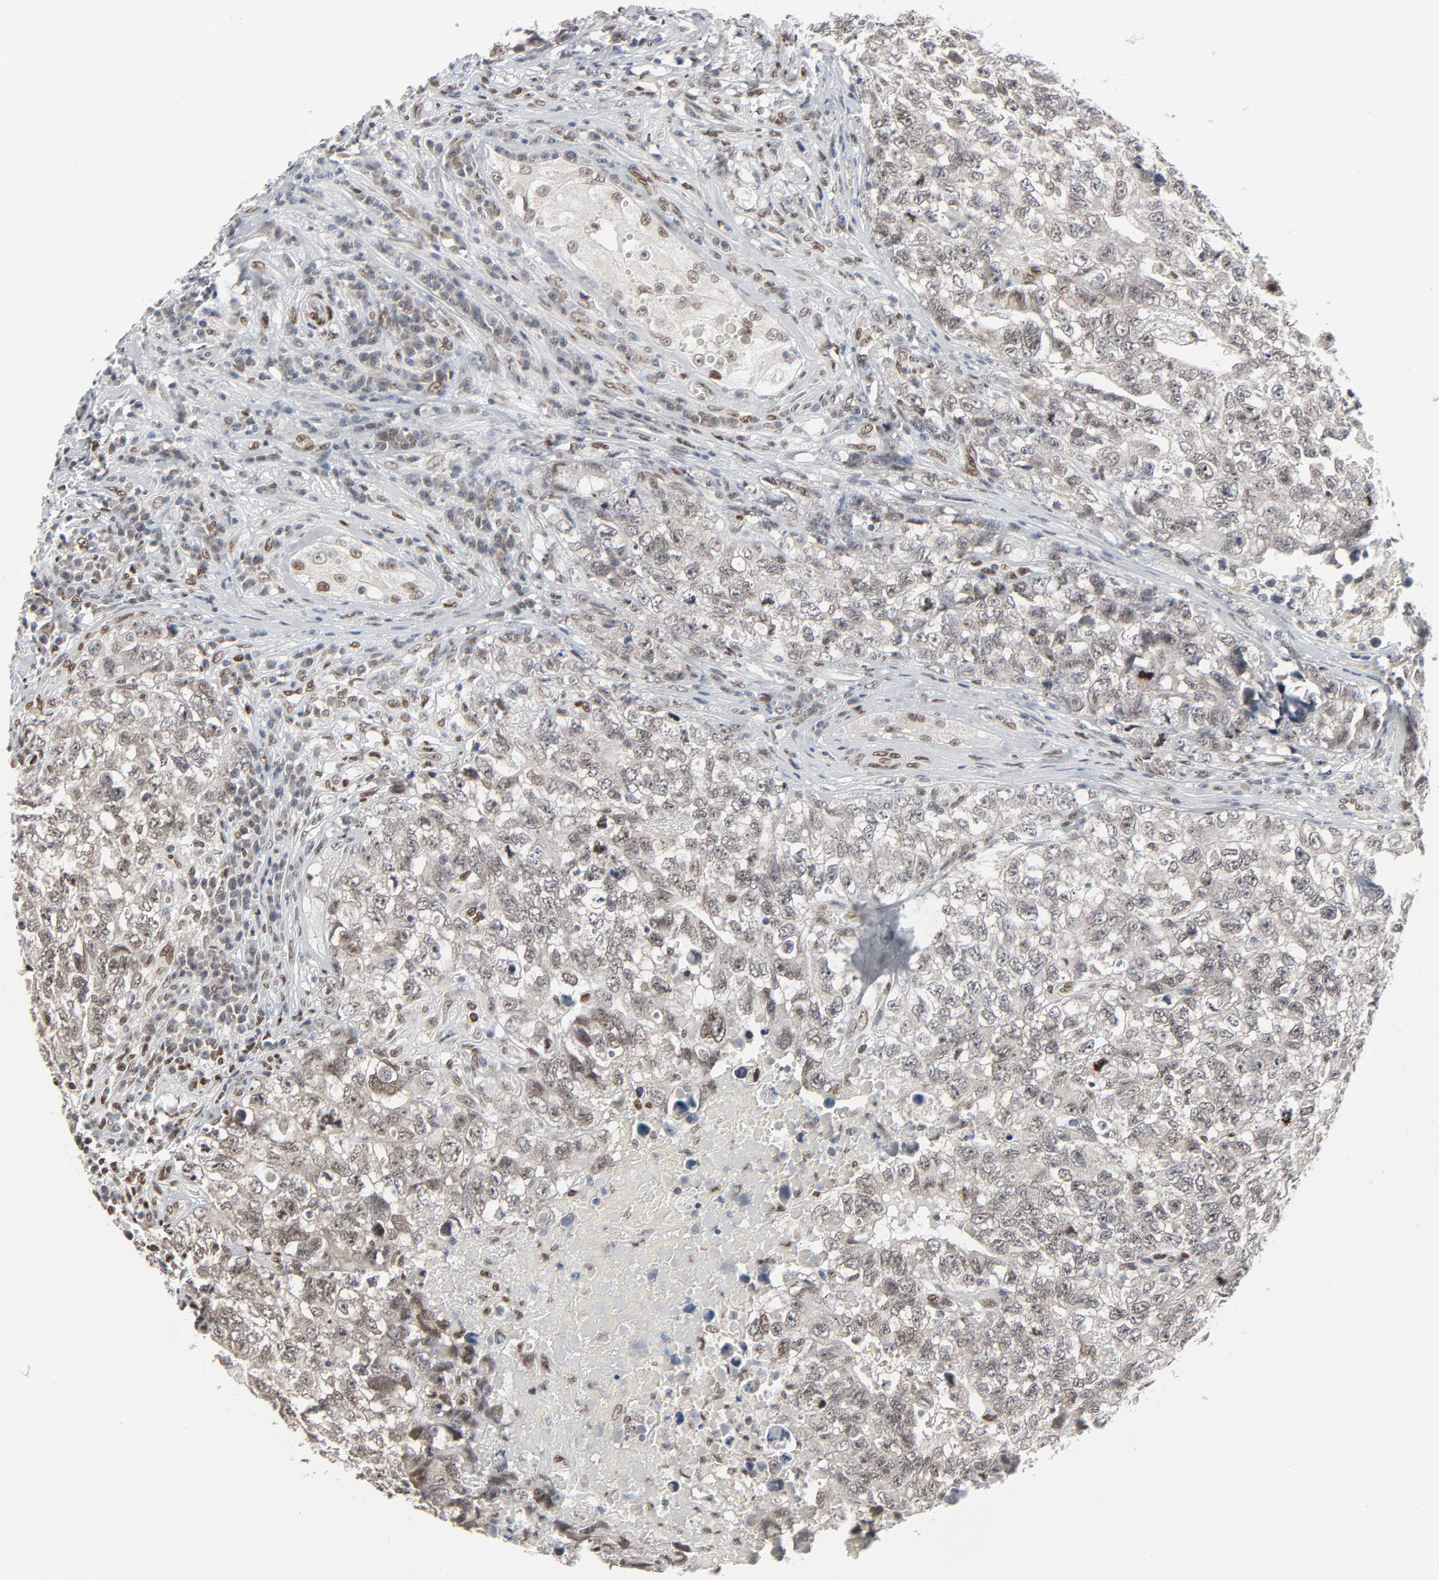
{"staining": {"intensity": "weak", "quantity": "25%-75%", "location": "nuclear"}, "tissue": "testis cancer", "cell_type": "Tumor cells", "image_type": "cancer", "snomed": [{"axis": "morphology", "description": "Carcinoma, Embryonal, NOS"}, {"axis": "topography", "description": "Testis"}], "caption": "Weak nuclear protein staining is seen in about 25%-75% of tumor cells in testis cancer.", "gene": "CUX1", "patient": {"sex": "male", "age": 31}}